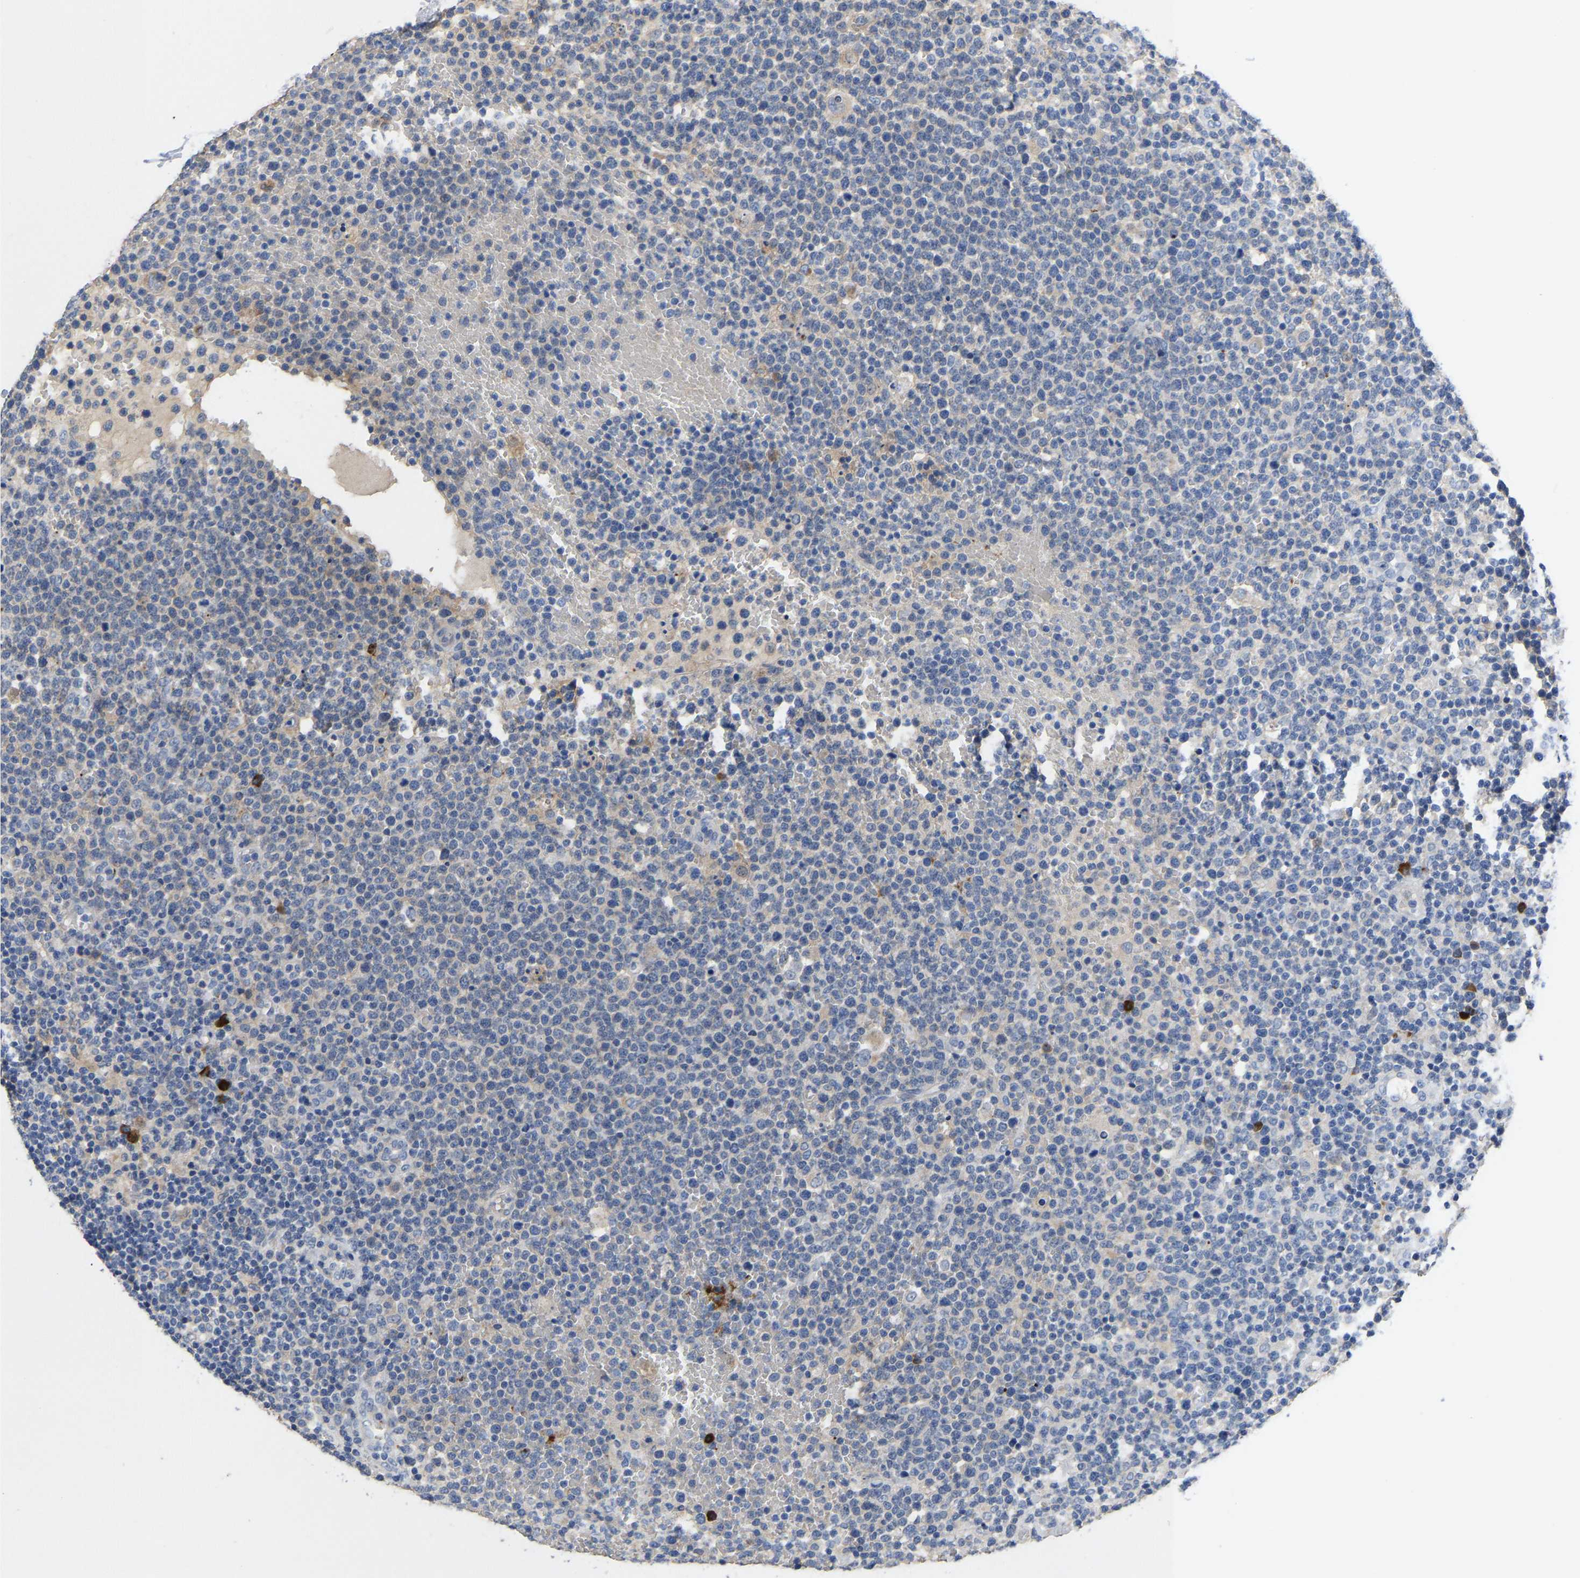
{"staining": {"intensity": "negative", "quantity": "none", "location": "none"}, "tissue": "lymphoma", "cell_type": "Tumor cells", "image_type": "cancer", "snomed": [{"axis": "morphology", "description": "Malignant lymphoma, non-Hodgkin's type, High grade"}, {"axis": "topography", "description": "Lymph node"}], "caption": "This histopathology image is of lymphoma stained with immunohistochemistry to label a protein in brown with the nuclei are counter-stained blue. There is no expression in tumor cells.", "gene": "FGF18", "patient": {"sex": "male", "age": 61}}